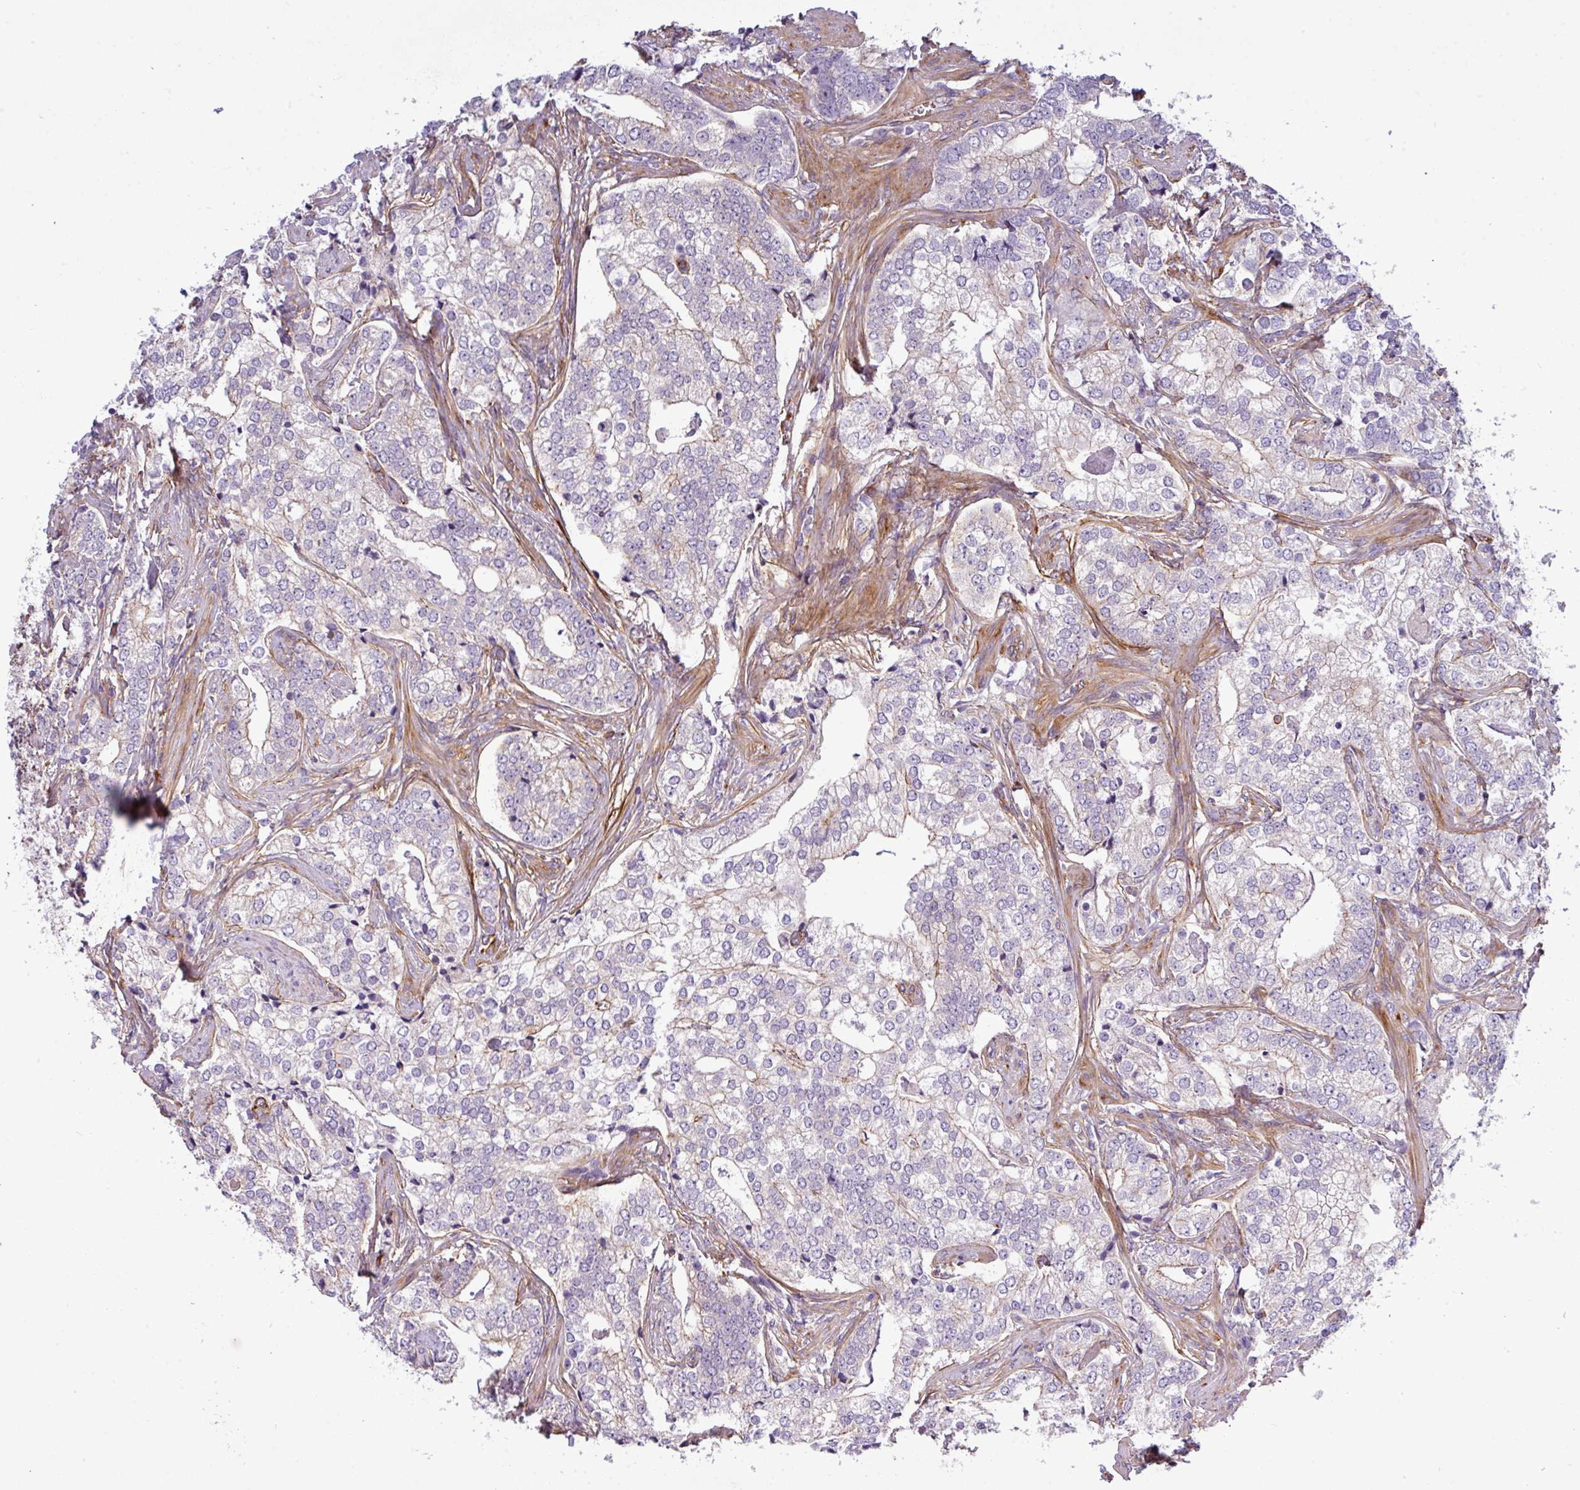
{"staining": {"intensity": "moderate", "quantity": "<25%", "location": "cytoplasmic/membranous"}, "tissue": "prostate cancer", "cell_type": "Tumor cells", "image_type": "cancer", "snomed": [{"axis": "morphology", "description": "Adenocarcinoma, High grade"}, {"axis": "topography", "description": "Prostate"}], "caption": "A low amount of moderate cytoplasmic/membranous expression is seen in approximately <25% of tumor cells in prostate cancer (high-grade adenocarcinoma) tissue.", "gene": "PARD6A", "patient": {"sex": "male", "age": 69}}